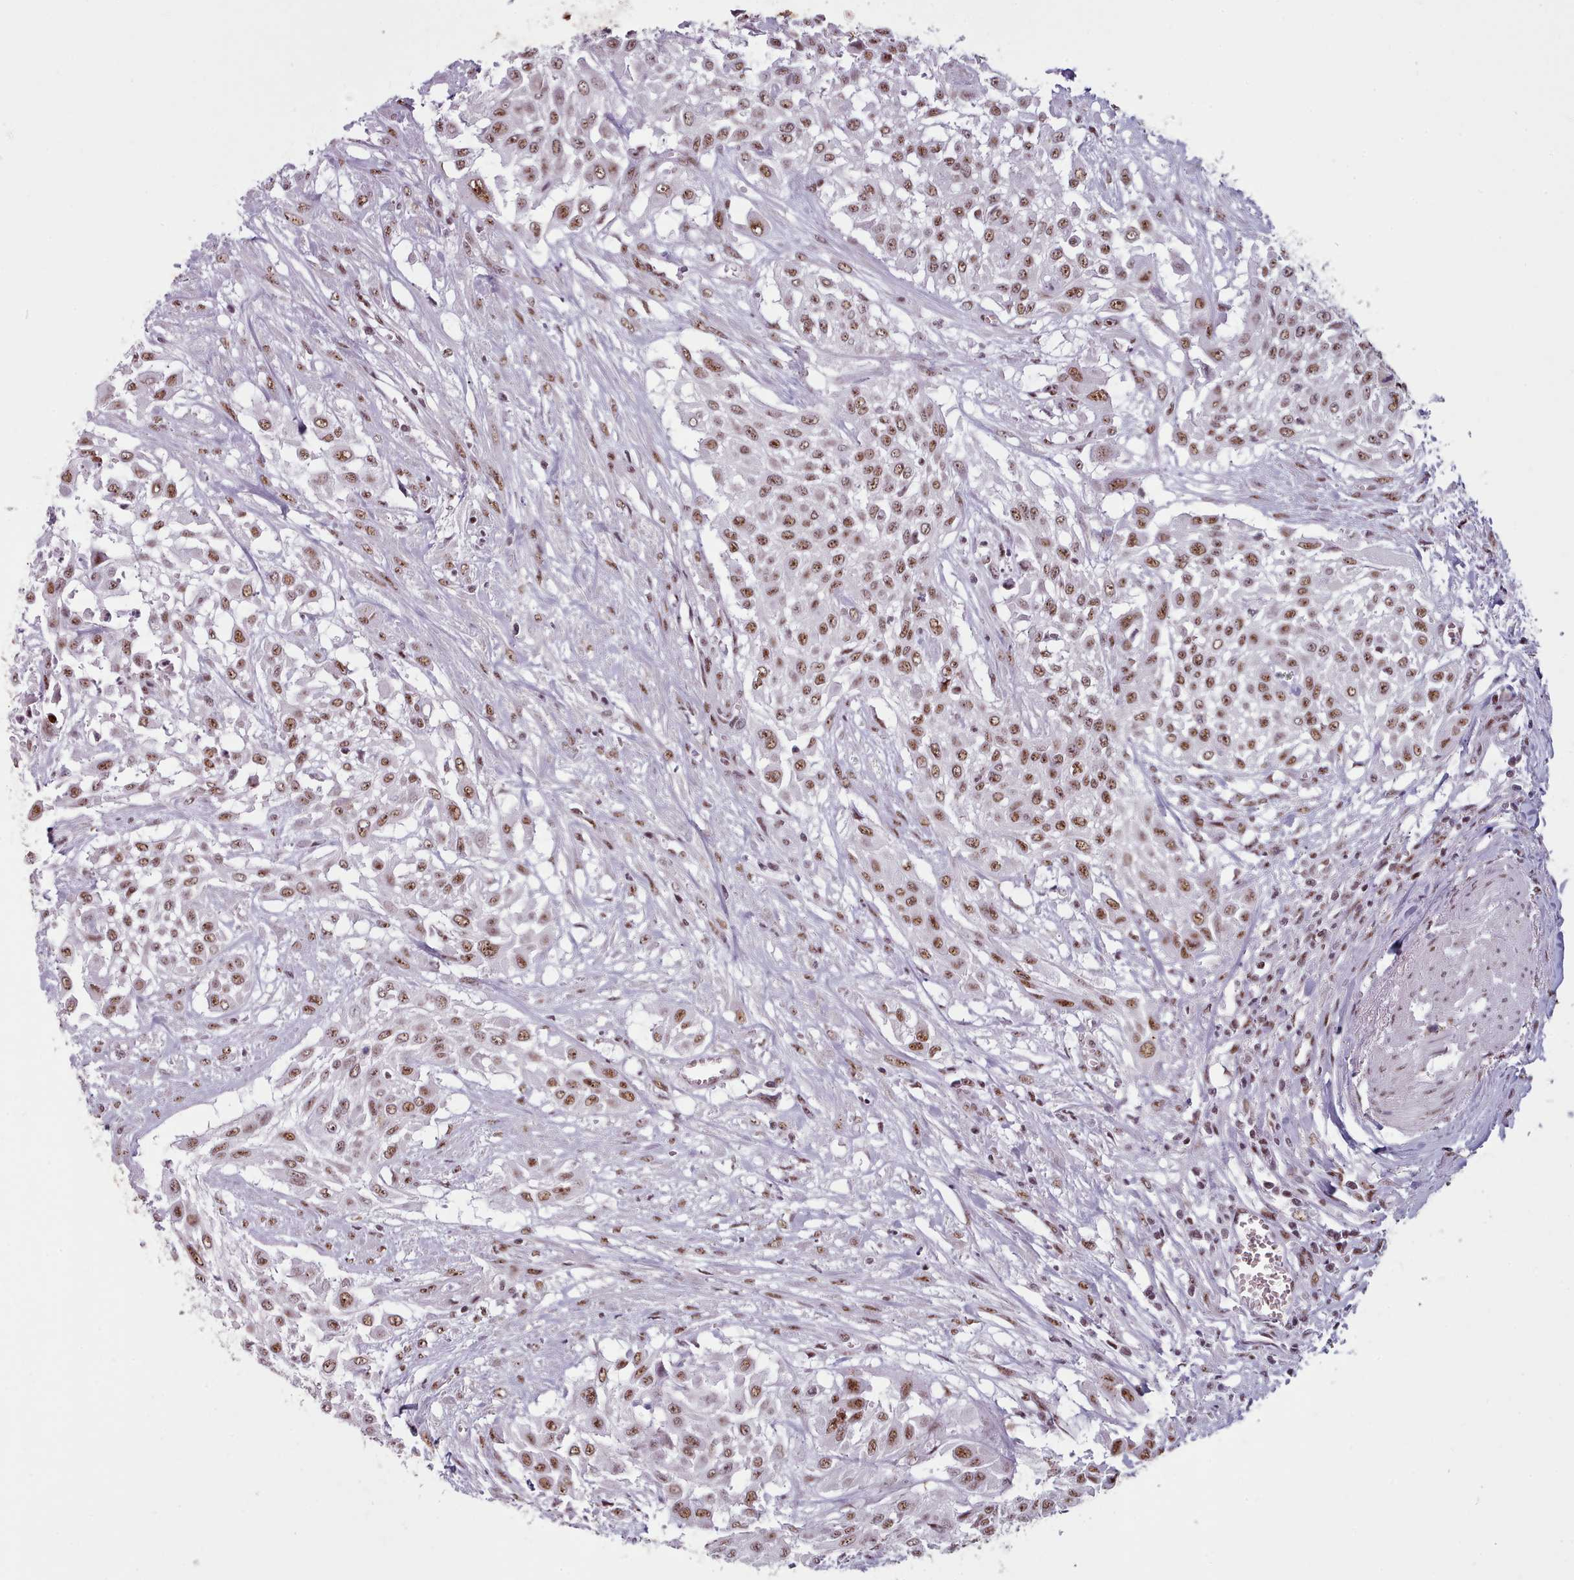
{"staining": {"intensity": "moderate", "quantity": ">75%", "location": "nuclear"}, "tissue": "urothelial cancer", "cell_type": "Tumor cells", "image_type": "cancer", "snomed": [{"axis": "morphology", "description": "Urothelial carcinoma, High grade"}, {"axis": "topography", "description": "Urinary bladder"}], "caption": "Urothelial carcinoma (high-grade) stained with a brown dye shows moderate nuclear positive positivity in about >75% of tumor cells.", "gene": "SRRM1", "patient": {"sex": "male", "age": 57}}